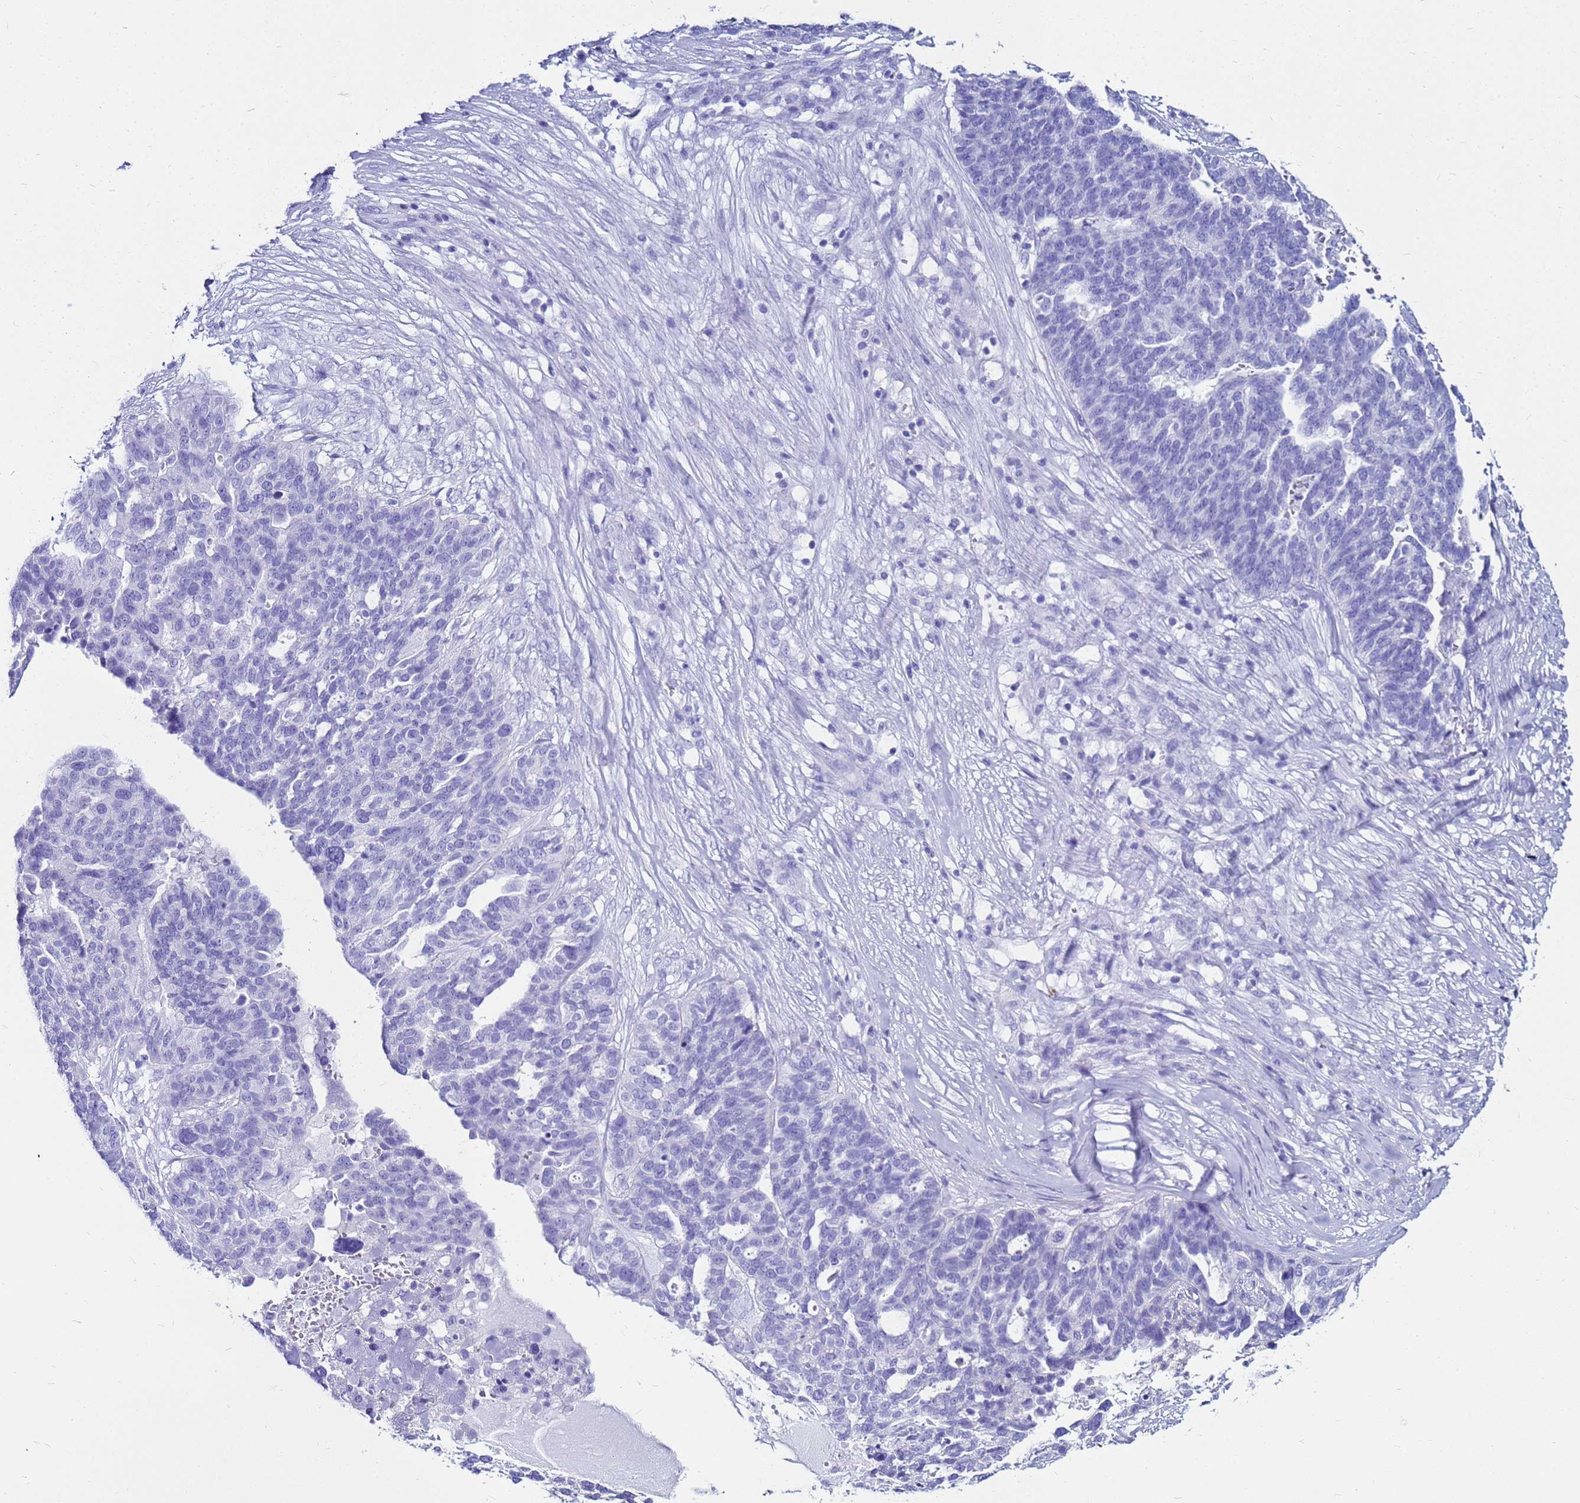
{"staining": {"intensity": "negative", "quantity": "none", "location": "none"}, "tissue": "ovarian cancer", "cell_type": "Tumor cells", "image_type": "cancer", "snomed": [{"axis": "morphology", "description": "Cystadenocarcinoma, serous, NOS"}, {"axis": "topography", "description": "Ovary"}], "caption": "Ovarian cancer (serous cystadenocarcinoma) was stained to show a protein in brown. There is no significant expression in tumor cells. (DAB immunohistochemistry (IHC) visualized using brightfield microscopy, high magnification).", "gene": "CKB", "patient": {"sex": "female", "age": 59}}